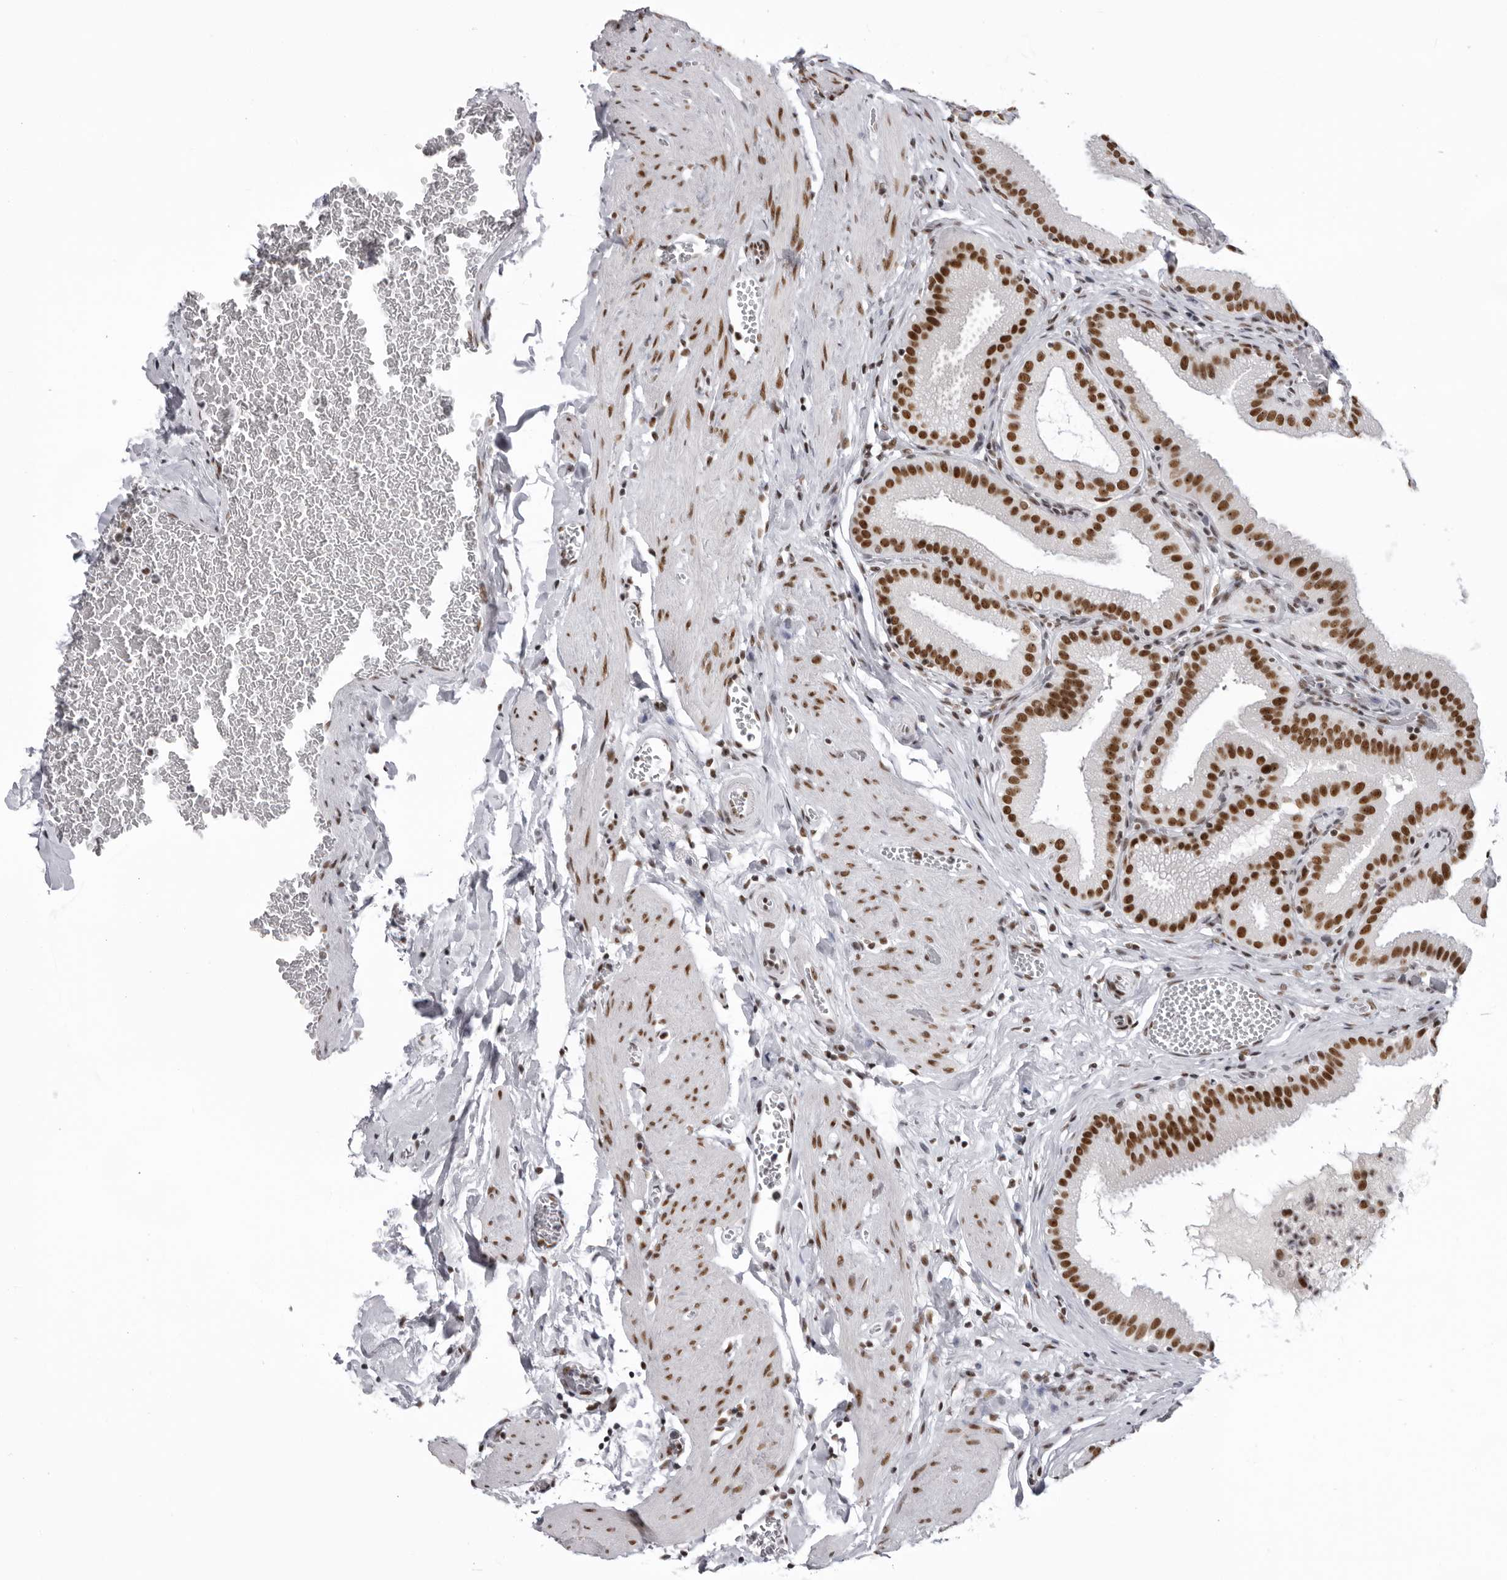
{"staining": {"intensity": "strong", "quantity": ">75%", "location": "nuclear"}, "tissue": "gallbladder", "cell_type": "Glandular cells", "image_type": "normal", "snomed": [{"axis": "morphology", "description": "Normal tissue, NOS"}, {"axis": "topography", "description": "Gallbladder"}], "caption": "An image of gallbladder stained for a protein demonstrates strong nuclear brown staining in glandular cells. Ihc stains the protein of interest in brown and the nuclei are stained blue.", "gene": "DHX9", "patient": {"sex": "male", "age": 54}}